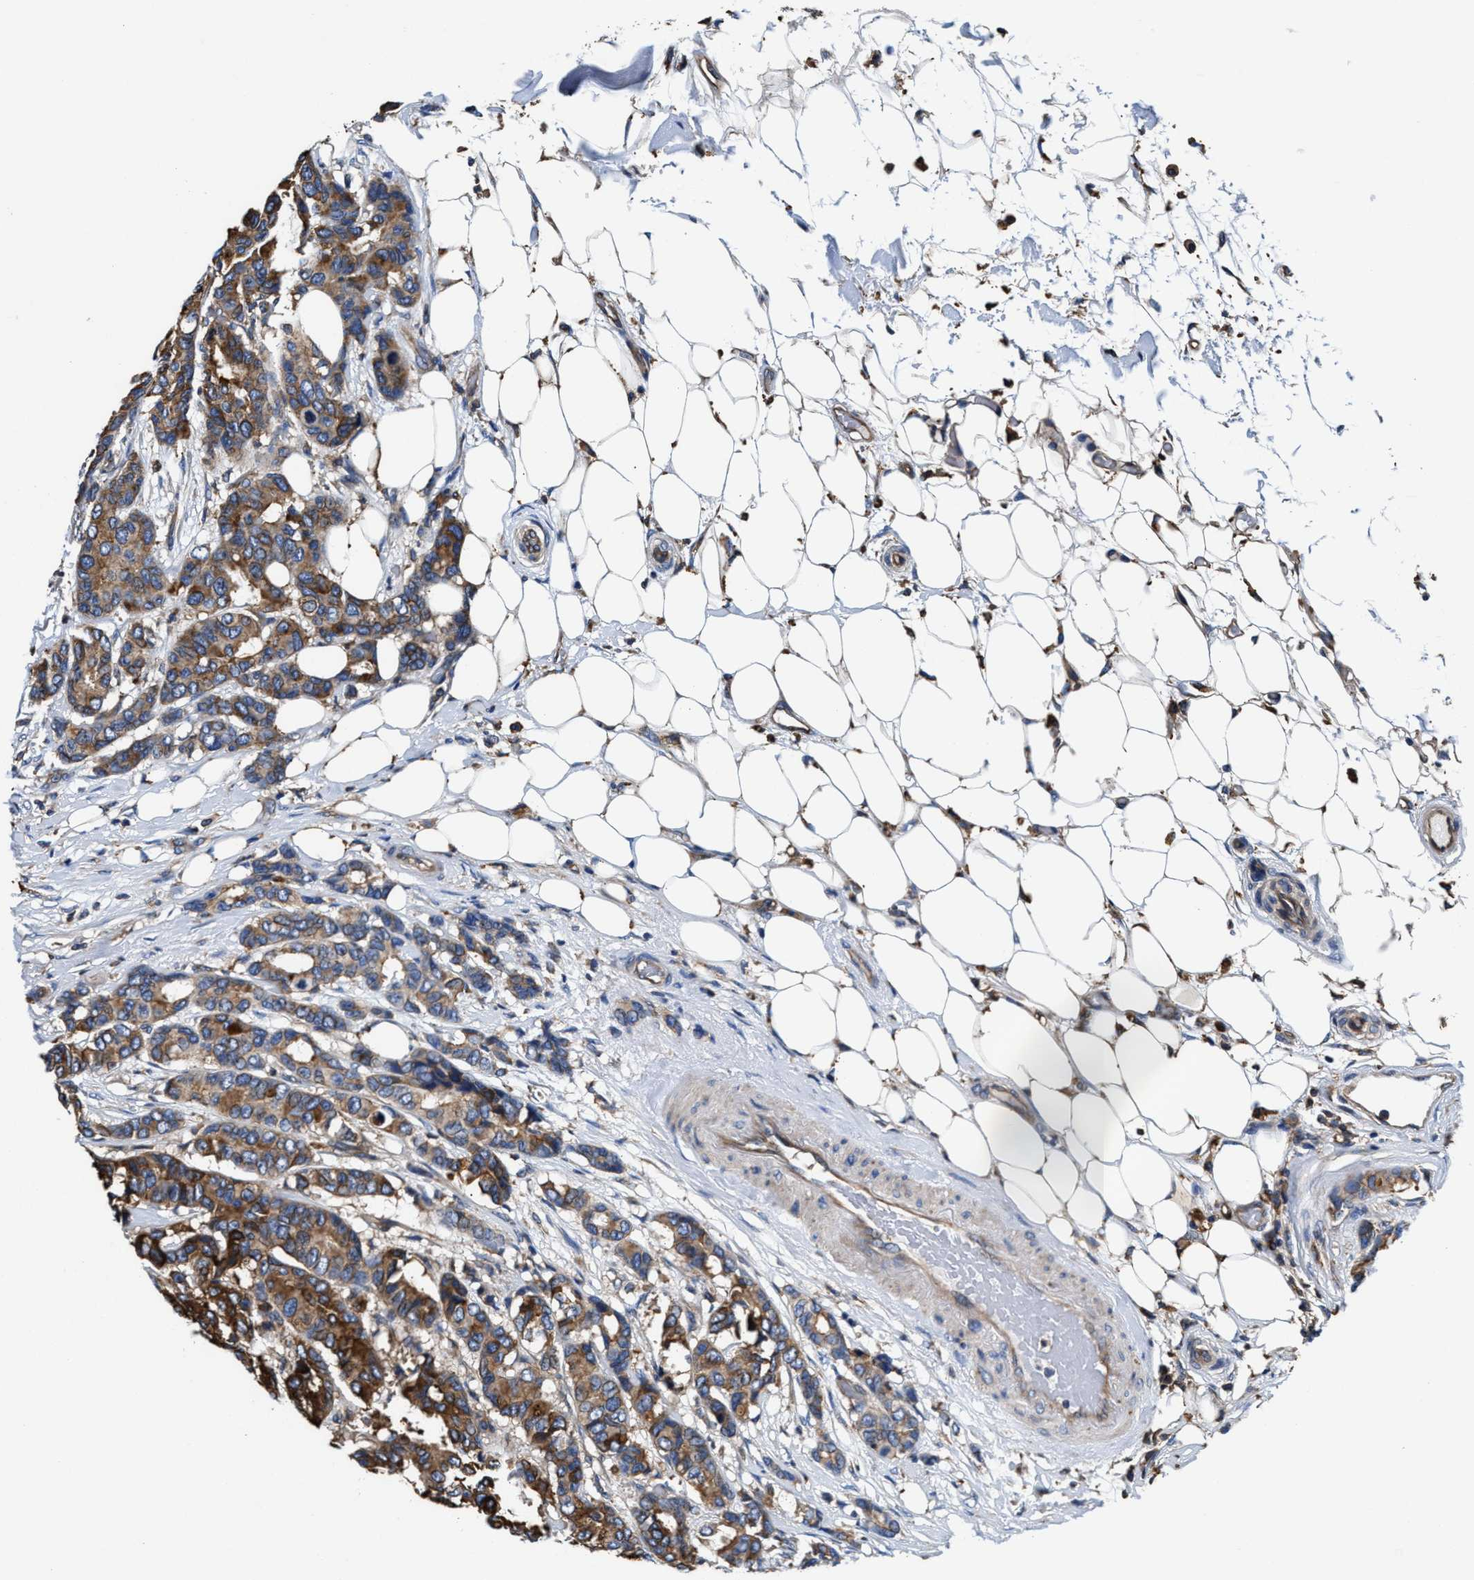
{"staining": {"intensity": "moderate", "quantity": ">75%", "location": "cytoplasmic/membranous"}, "tissue": "breast cancer", "cell_type": "Tumor cells", "image_type": "cancer", "snomed": [{"axis": "morphology", "description": "Duct carcinoma"}, {"axis": "topography", "description": "Breast"}], "caption": "Tumor cells show moderate cytoplasmic/membranous expression in approximately >75% of cells in breast intraductal carcinoma. Nuclei are stained in blue.", "gene": "PPP1R9B", "patient": {"sex": "female", "age": 87}}